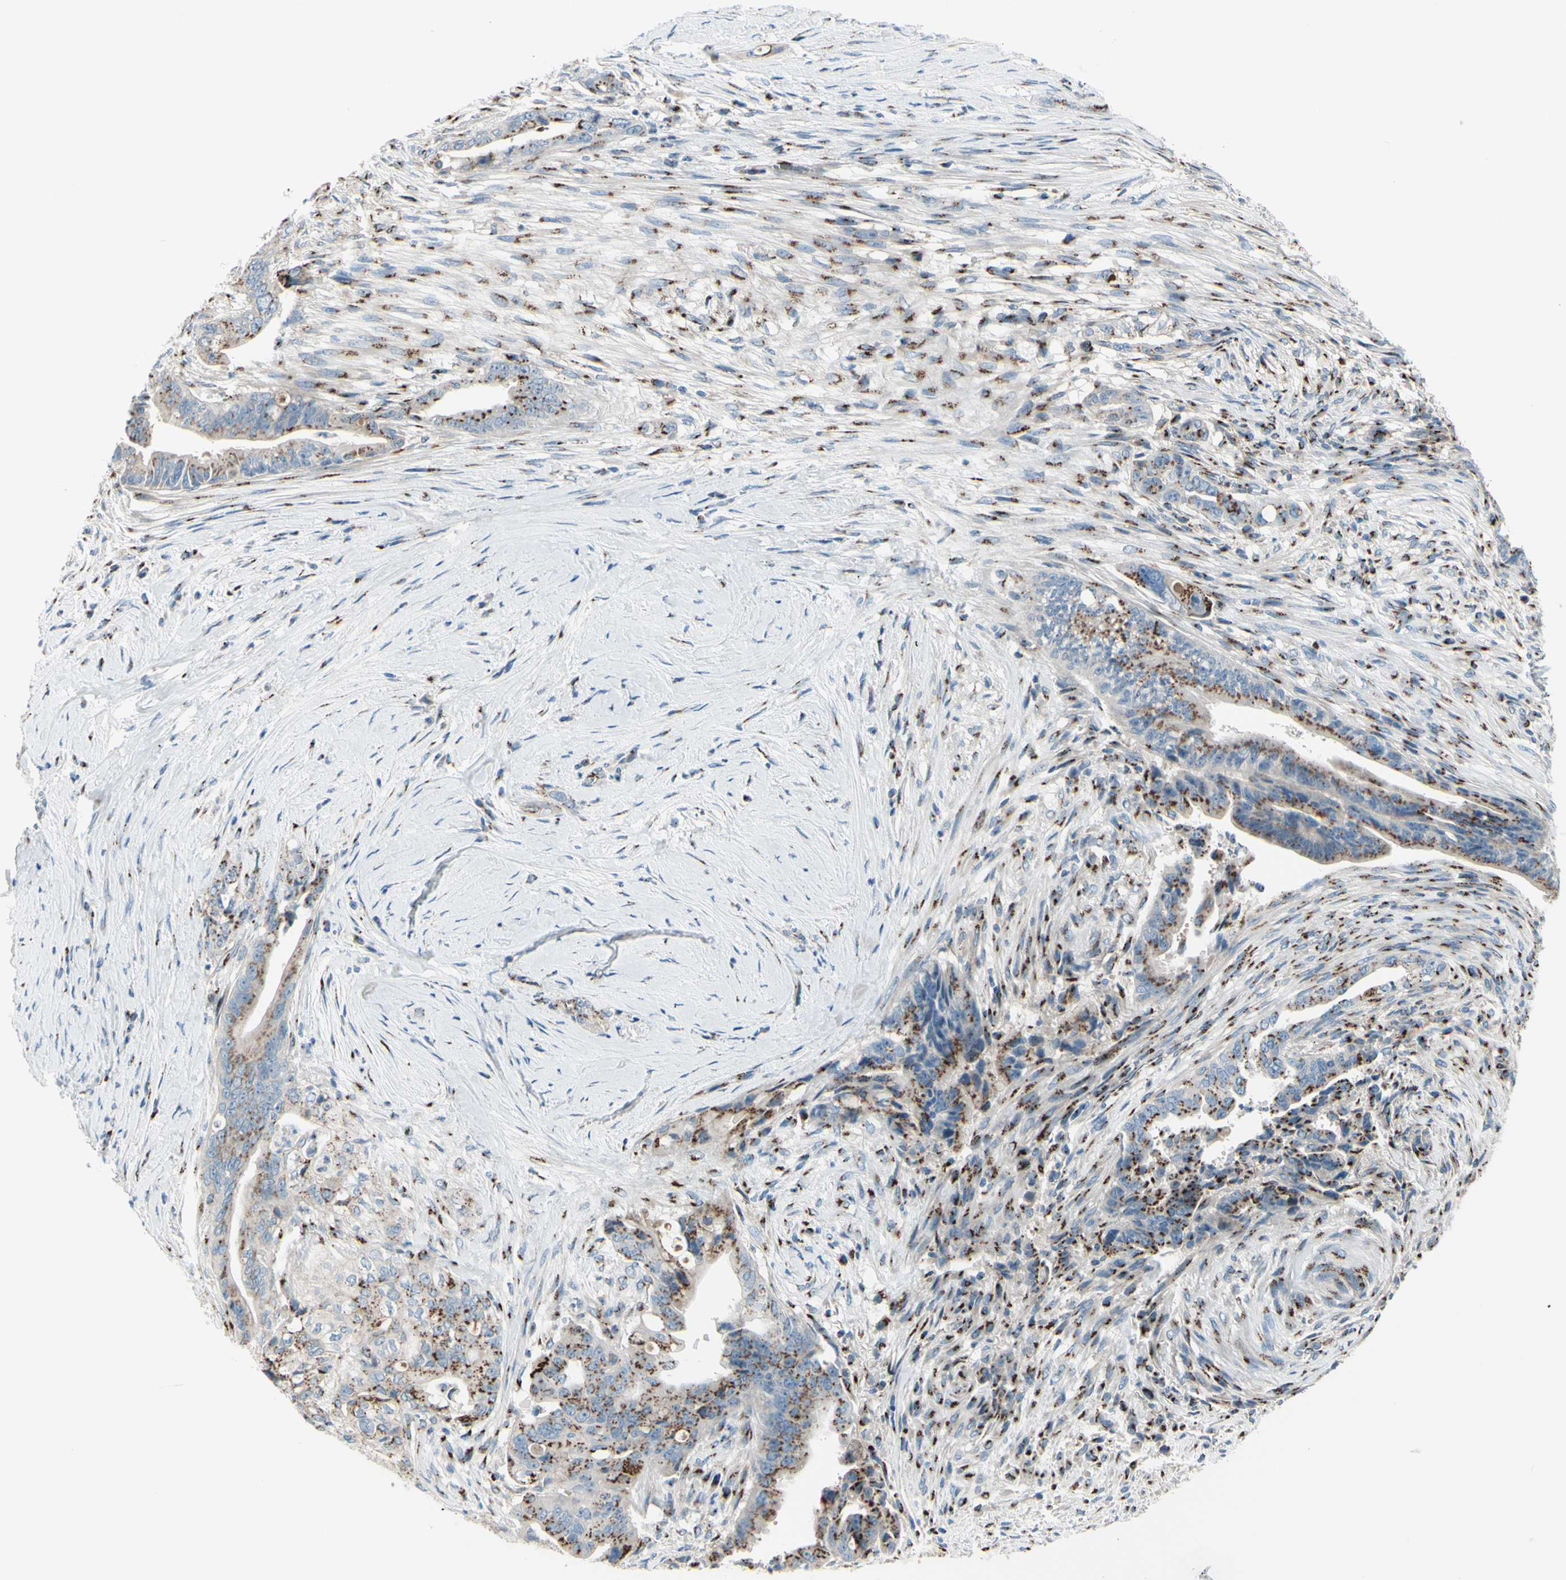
{"staining": {"intensity": "moderate", "quantity": ">75%", "location": "cytoplasmic/membranous"}, "tissue": "pancreatic cancer", "cell_type": "Tumor cells", "image_type": "cancer", "snomed": [{"axis": "morphology", "description": "Adenocarcinoma, NOS"}, {"axis": "topography", "description": "Pancreas"}], "caption": "DAB immunohistochemical staining of human pancreatic cancer (adenocarcinoma) exhibits moderate cytoplasmic/membranous protein expression in approximately >75% of tumor cells.", "gene": "B4GALT1", "patient": {"sex": "male", "age": 70}}